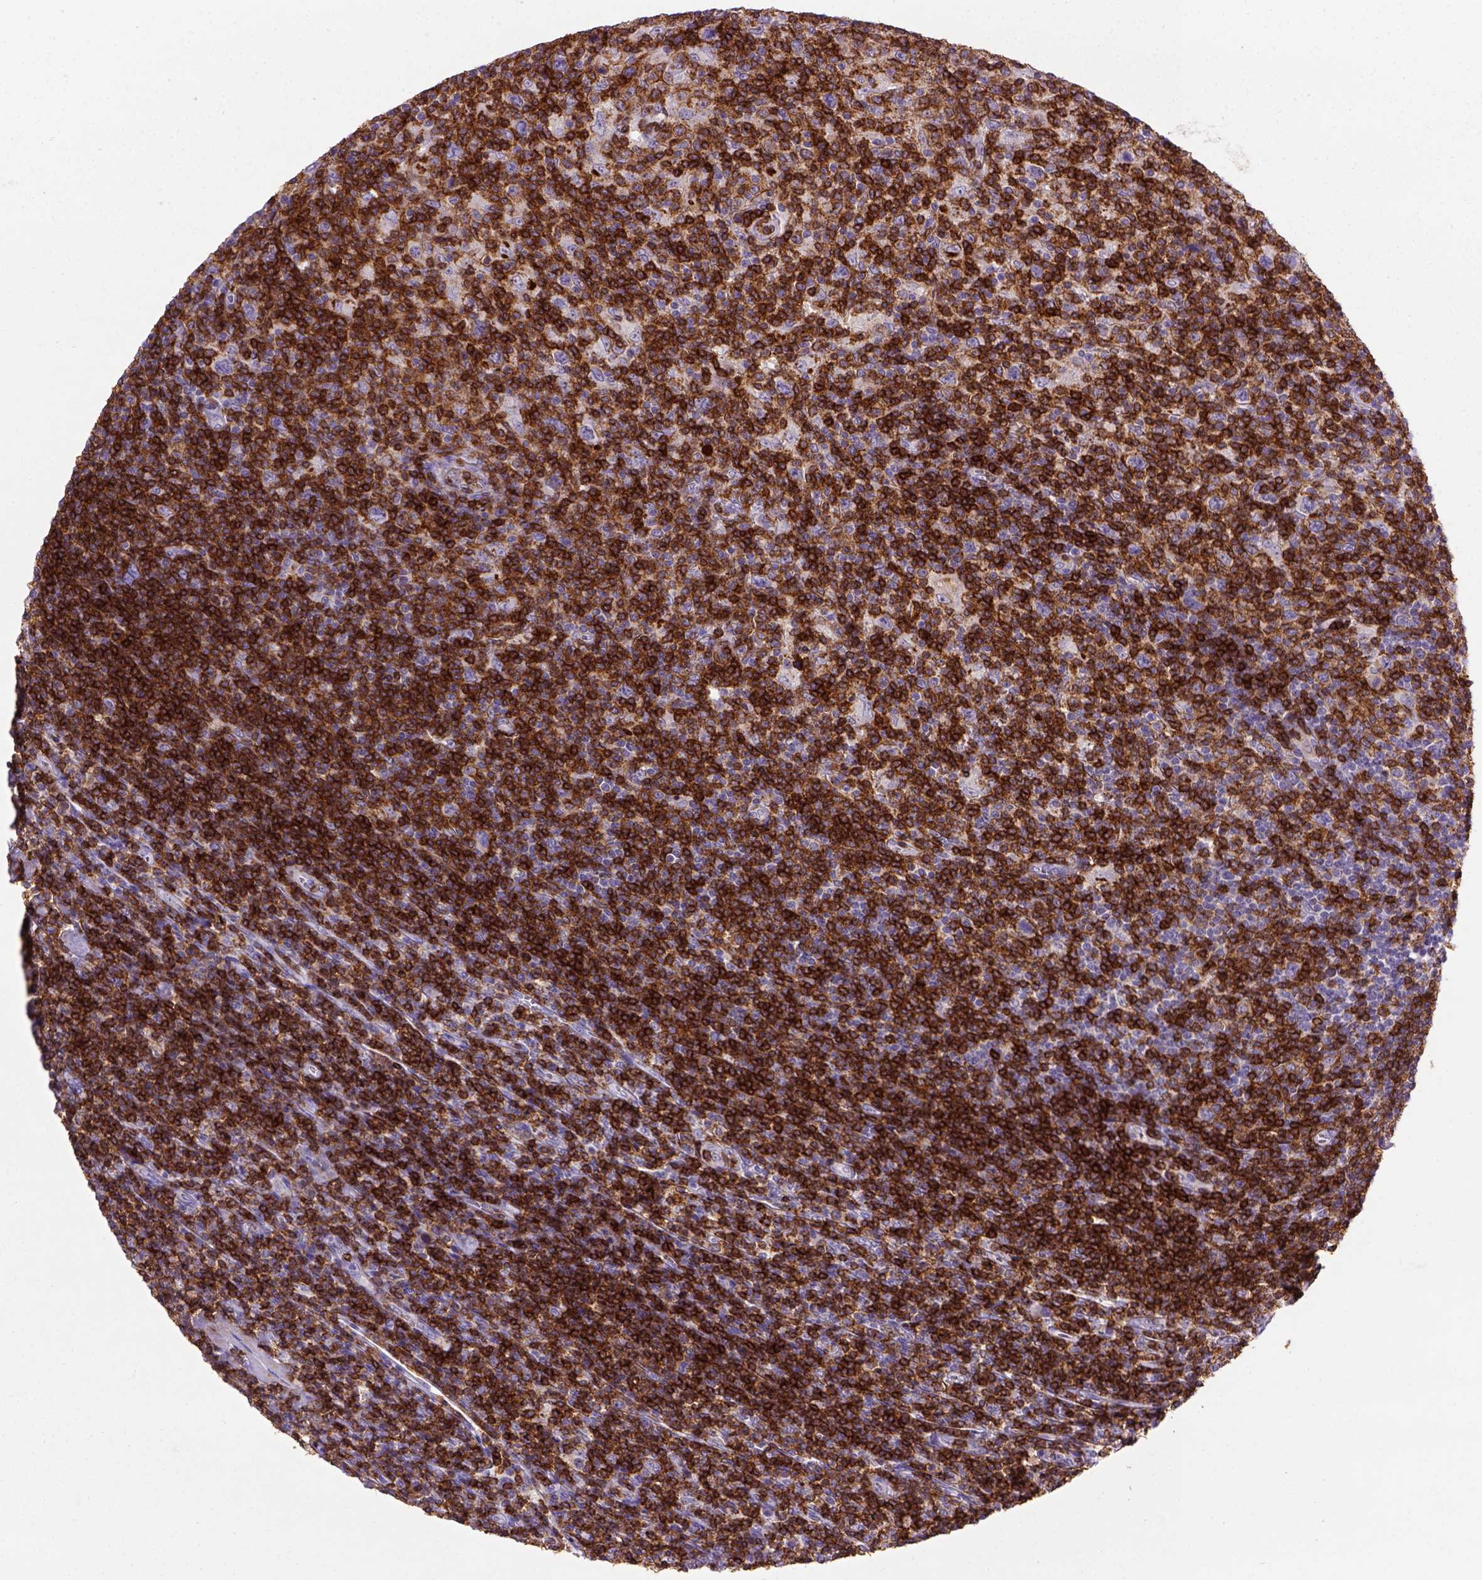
{"staining": {"intensity": "negative", "quantity": "none", "location": "none"}, "tissue": "lymphoma", "cell_type": "Tumor cells", "image_type": "cancer", "snomed": [{"axis": "morphology", "description": "Hodgkin's disease, NOS"}, {"axis": "topography", "description": "Lymph node"}], "caption": "Hodgkin's disease stained for a protein using immunohistochemistry (IHC) demonstrates no staining tumor cells.", "gene": "CD3E", "patient": {"sex": "male", "age": 40}}